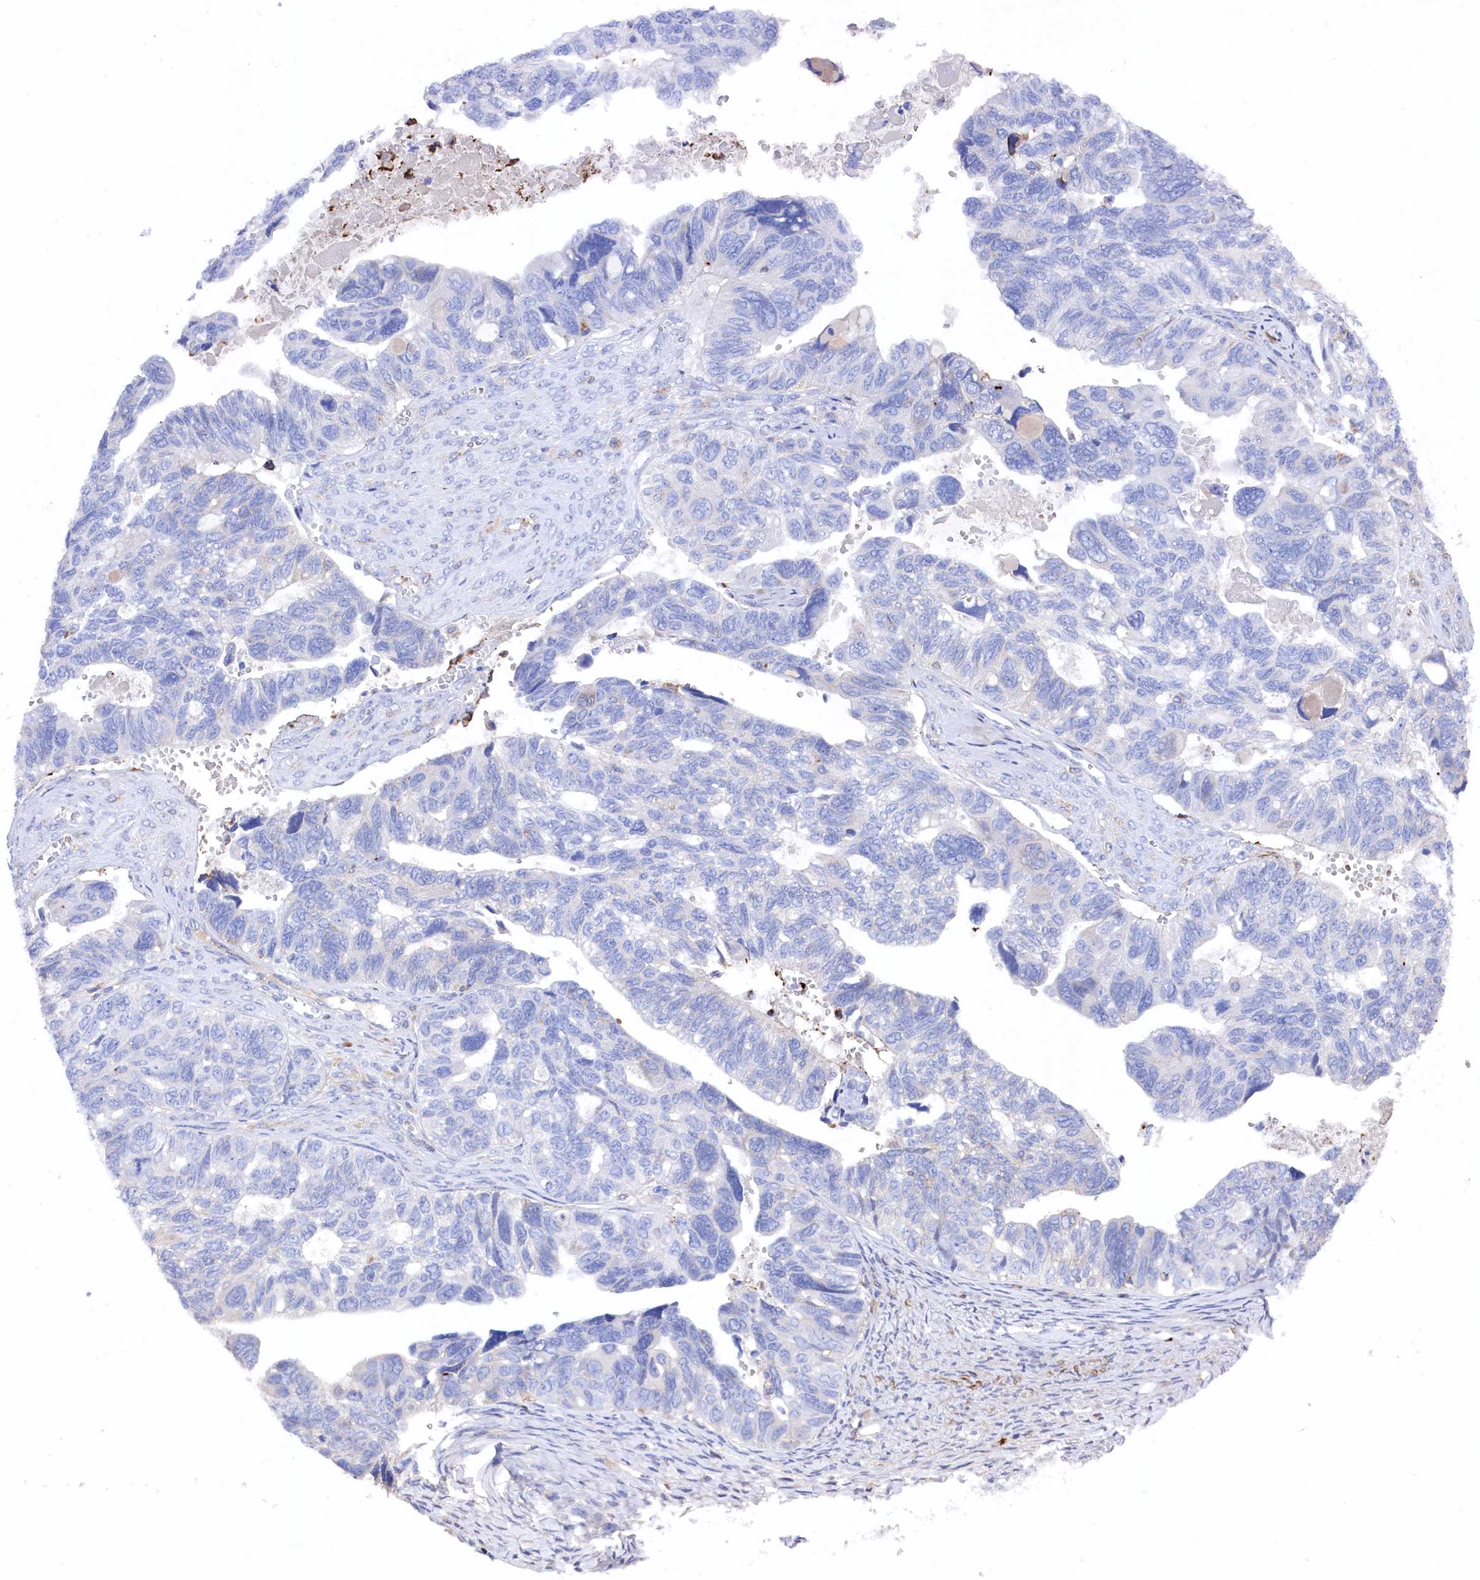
{"staining": {"intensity": "negative", "quantity": "none", "location": "none"}, "tissue": "ovarian cancer", "cell_type": "Tumor cells", "image_type": "cancer", "snomed": [{"axis": "morphology", "description": "Cystadenocarcinoma, serous, NOS"}, {"axis": "topography", "description": "Ovary"}], "caption": "DAB (3,3'-diaminobenzidine) immunohistochemical staining of ovarian serous cystadenocarcinoma shows no significant staining in tumor cells.", "gene": "C12orf73", "patient": {"sex": "female", "age": 79}}